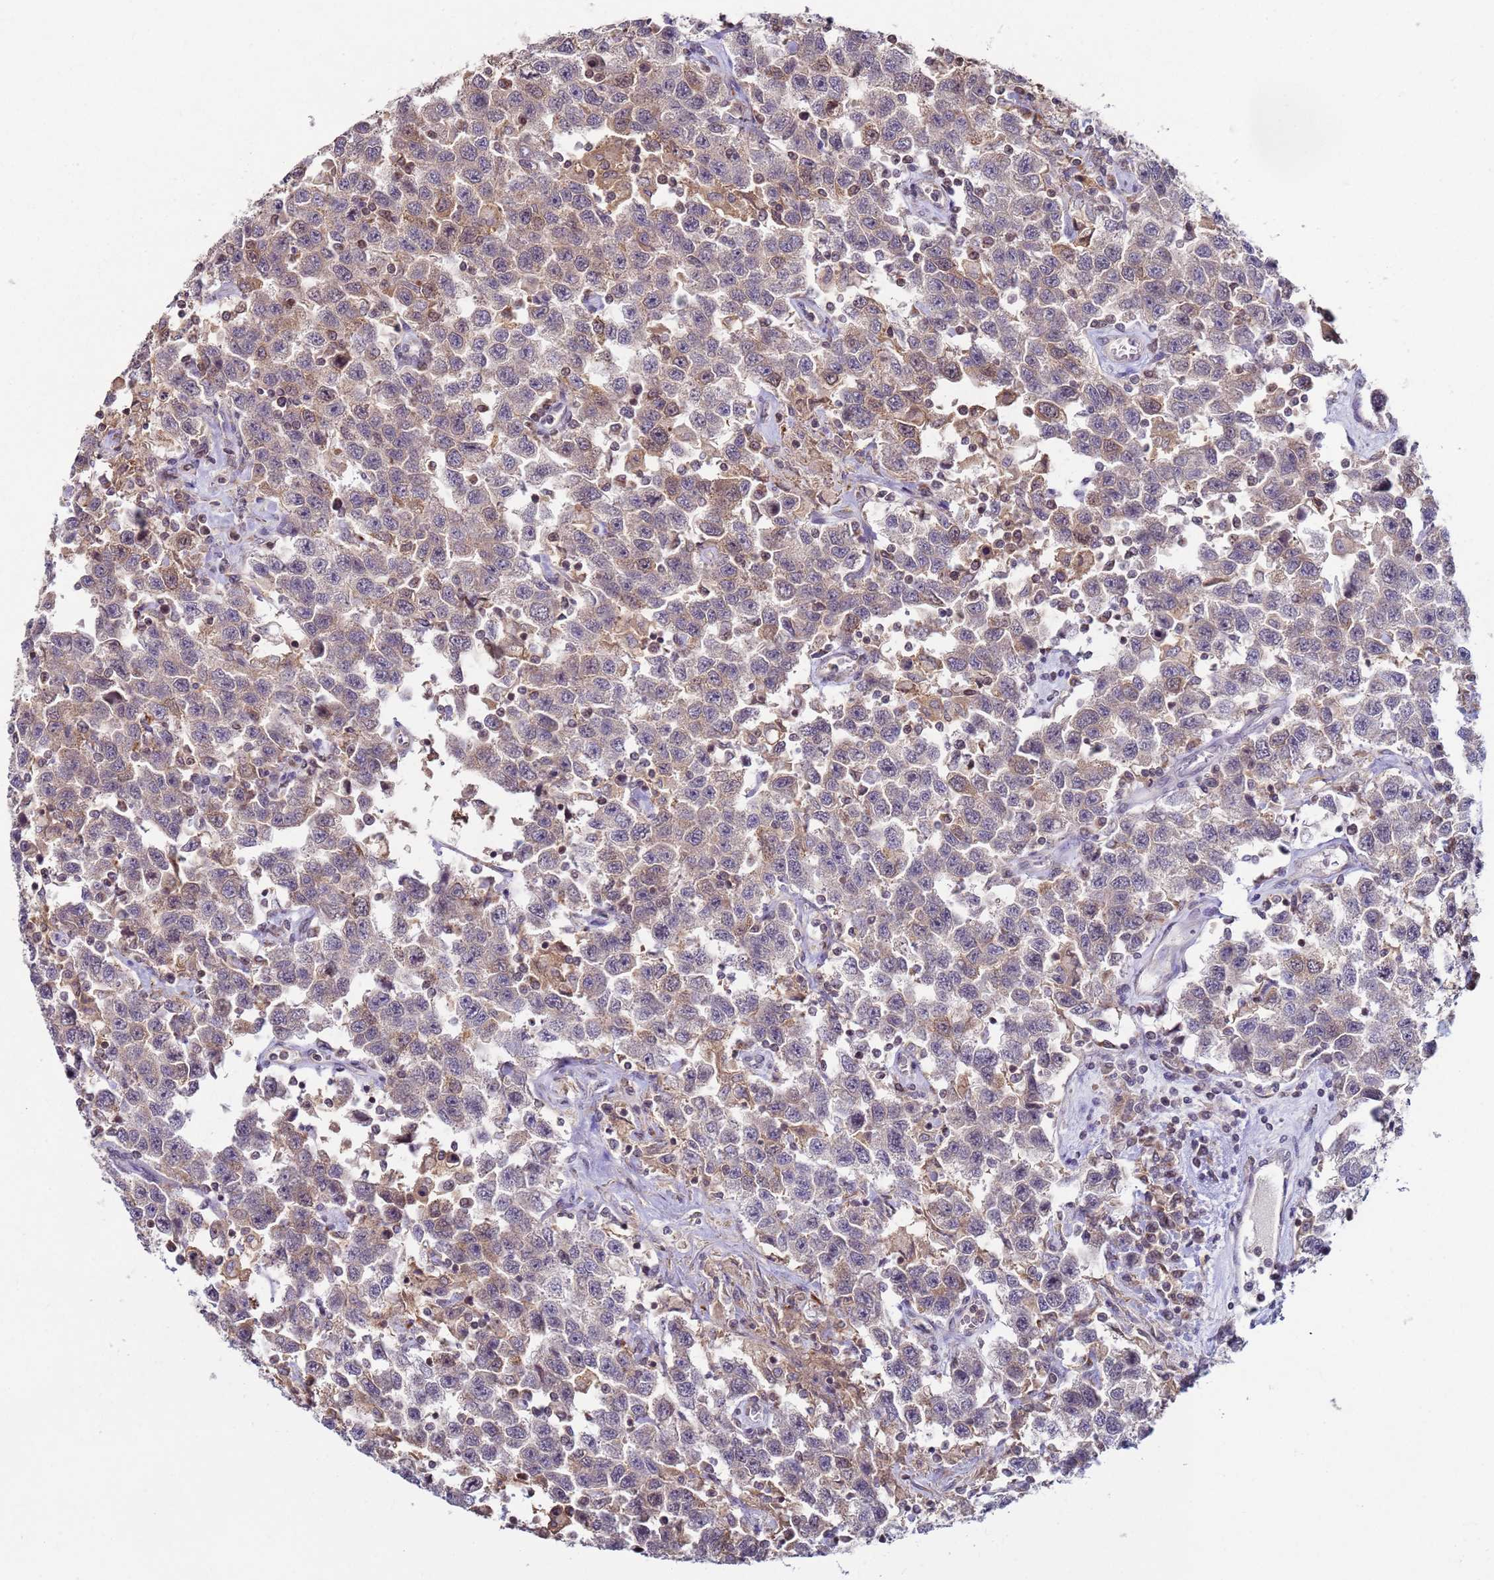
{"staining": {"intensity": "weak", "quantity": "<25%", "location": "cytoplasmic/membranous"}, "tissue": "testis cancer", "cell_type": "Tumor cells", "image_type": "cancer", "snomed": [{"axis": "morphology", "description": "Seminoma, NOS"}, {"axis": "topography", "description": "Testis"}], "caption": "Immunohistochemistry of human testis cancer demonstrates no positivity in tumor cells.", "gene": "SNAPC4", "patient": {"sex": "male", "age": 41}}